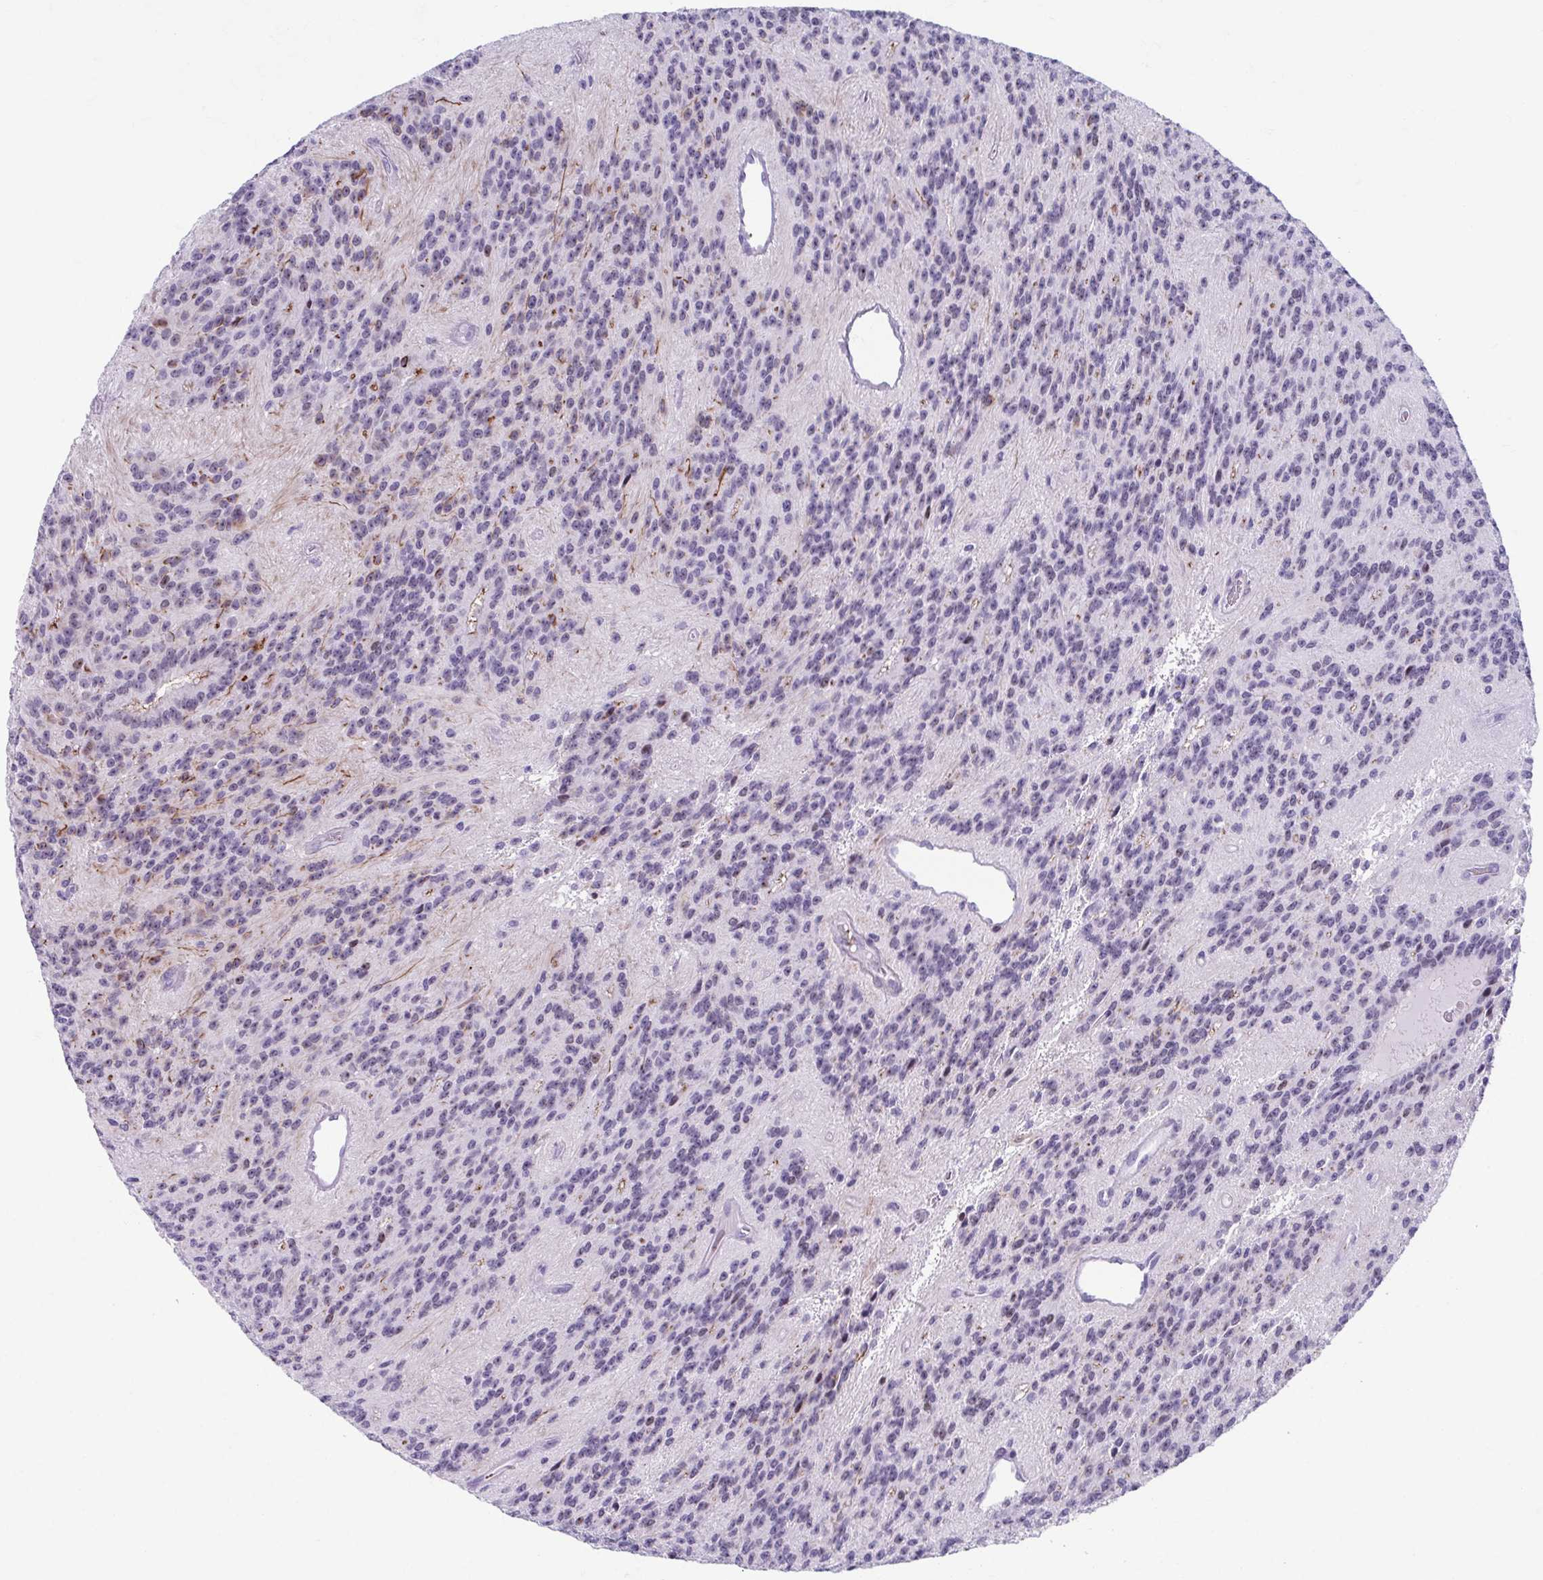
{"staining": {"intensity": "negative", "quantity": "none", "location": "none"}, "tissue": "glioma", "cell_type": "Tumor cells", "image_type": "cancer", "snomed": [{"axis": "morphology", "description": "Glioma, malignant, Low grade"}, {"axis": "topography", "description": "Brain"}], "caption": "Immunohistochemistry (IHC) histopathology image of glioma stained for a protein (brown), which reveals no positivity in tumor cells.", "gene": "TCEAL3", "patient": {"sex": "male", "age": 31}}